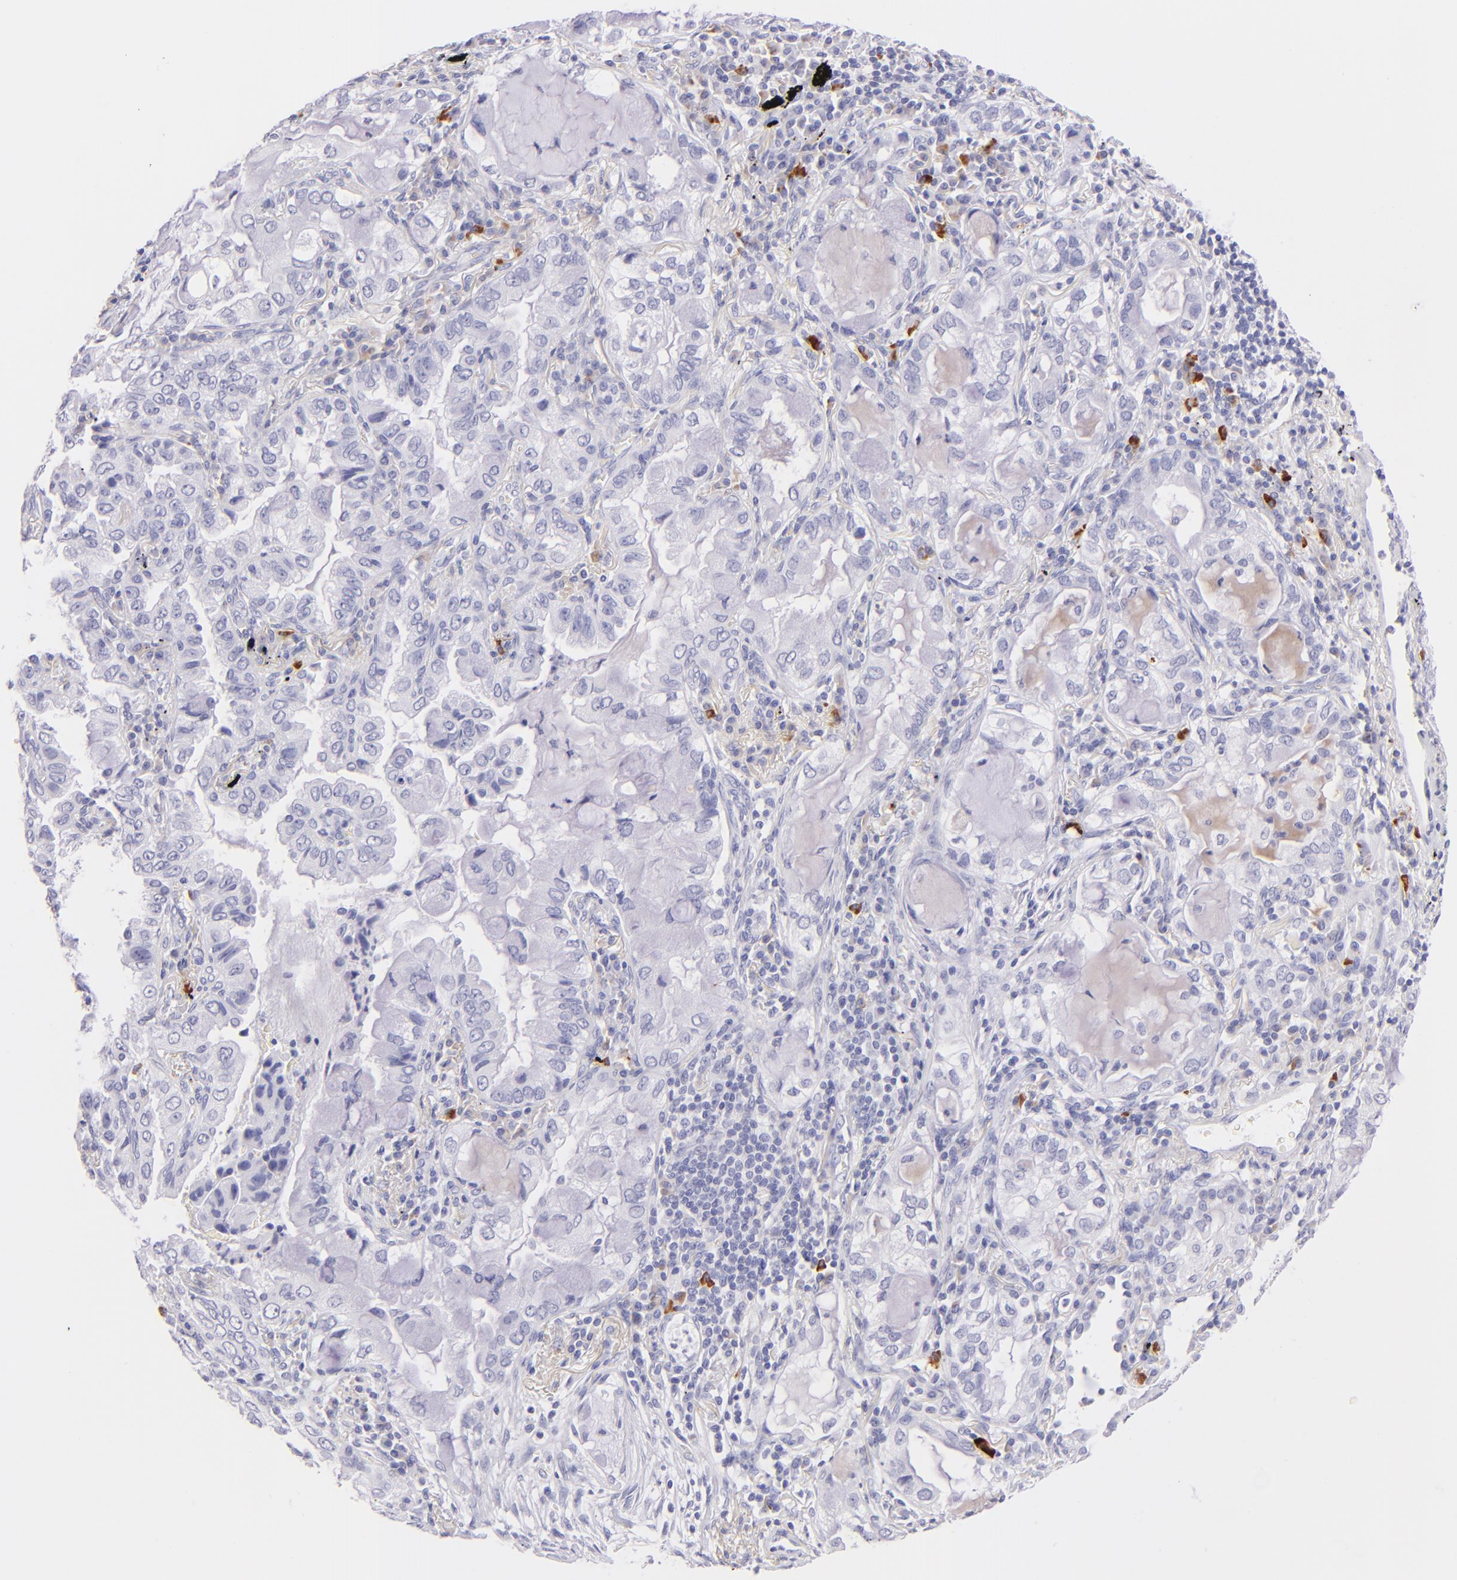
{"staining": {"intensity": "negative", "quantity": "none", "location": "none"}, "tissue": "lung cancer", "cell_type": "Tumor cells", "image_type": "cancer", "snomed": [{"axis": "morphology", "description": "Adenocarcinoma, NOS"}, {"axis": "topography", "description": "Lung"}], "caption": "Human lung cancer stained for a protein using IHC shows no staining in tumor cells.", "gene": "SDC1", "patient": {"sex": "female", "age": 50}}